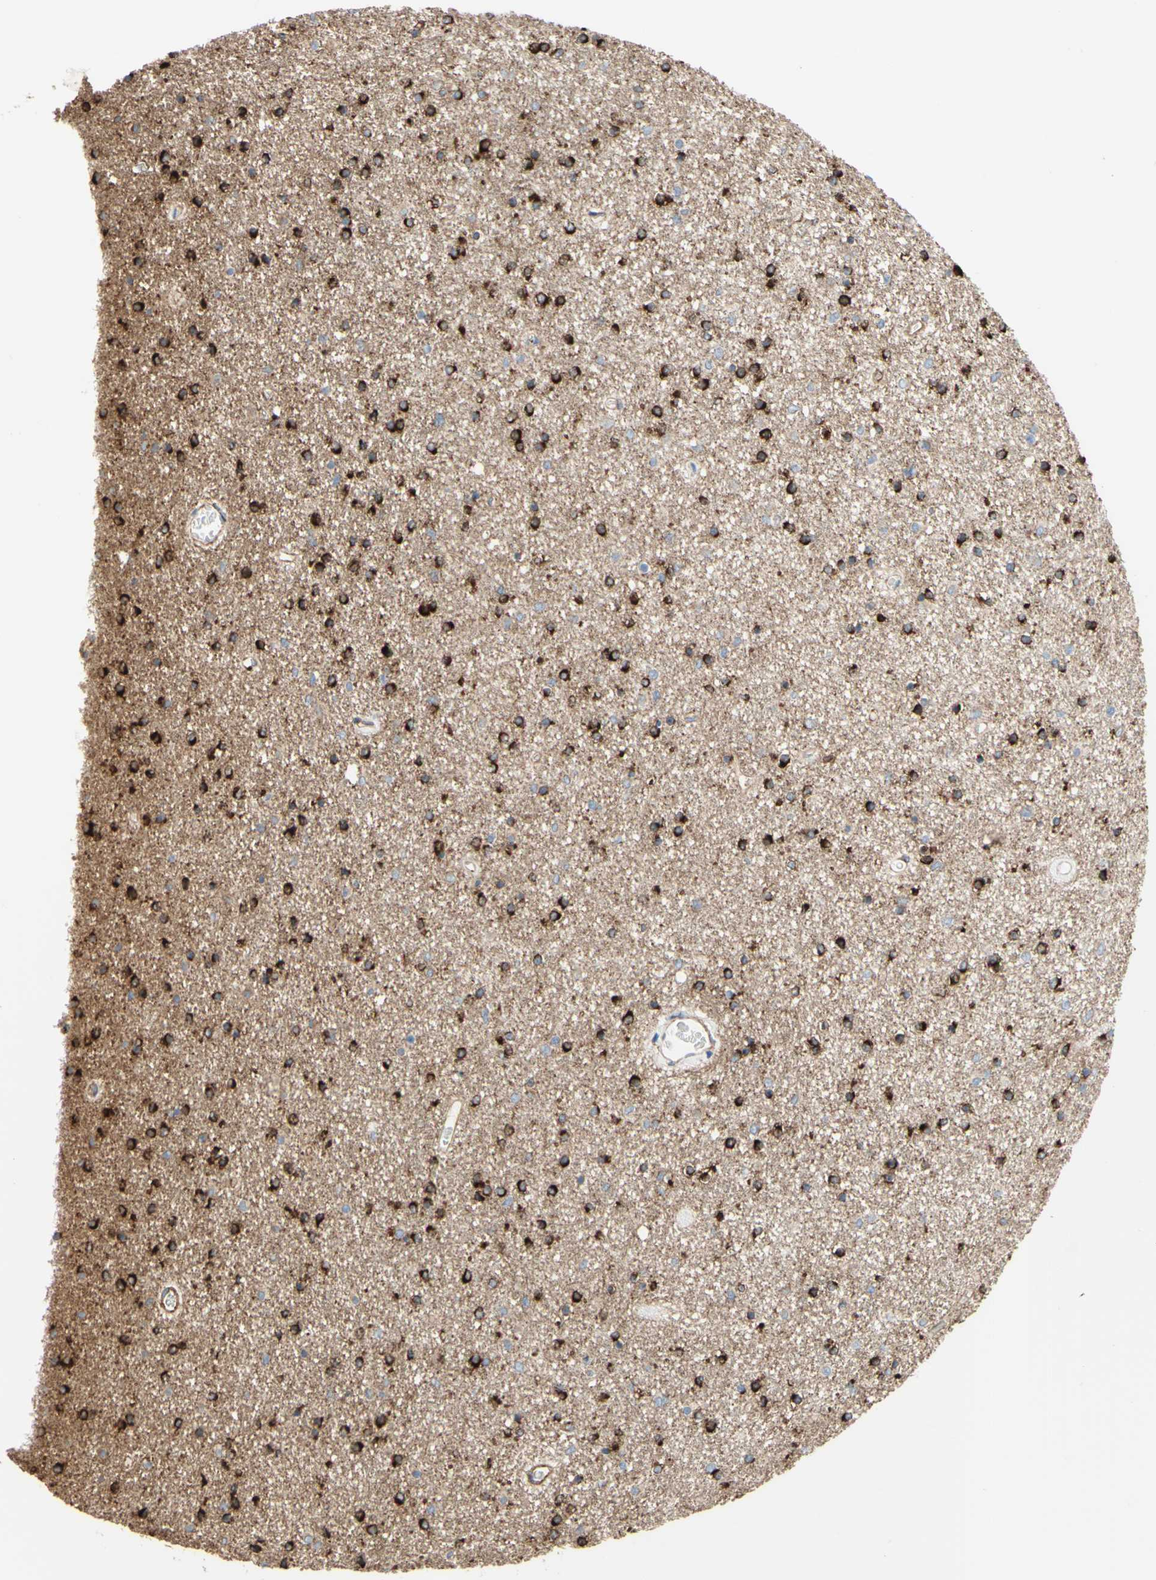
{"staining": {"intensity": "strong", "quantity": ">75%", "location": "cytoplasmic/membranous"}, "tissue": "caudate", "cell_type": "Glial cells", "image_type": "normal", "snomed": [{"axis": "morphology", "description": "Normal tissue, NOS"}, {"axis": "topography", "description": "Lateral ventricle wall"}], "caption": "Protein expression analysis of normal human caudate reveals strong cytoplasmic/membranous staining in about >75% of glial cells.", "gene": "ENDOD1", "patient": {"sex": "female", "age": 54}}